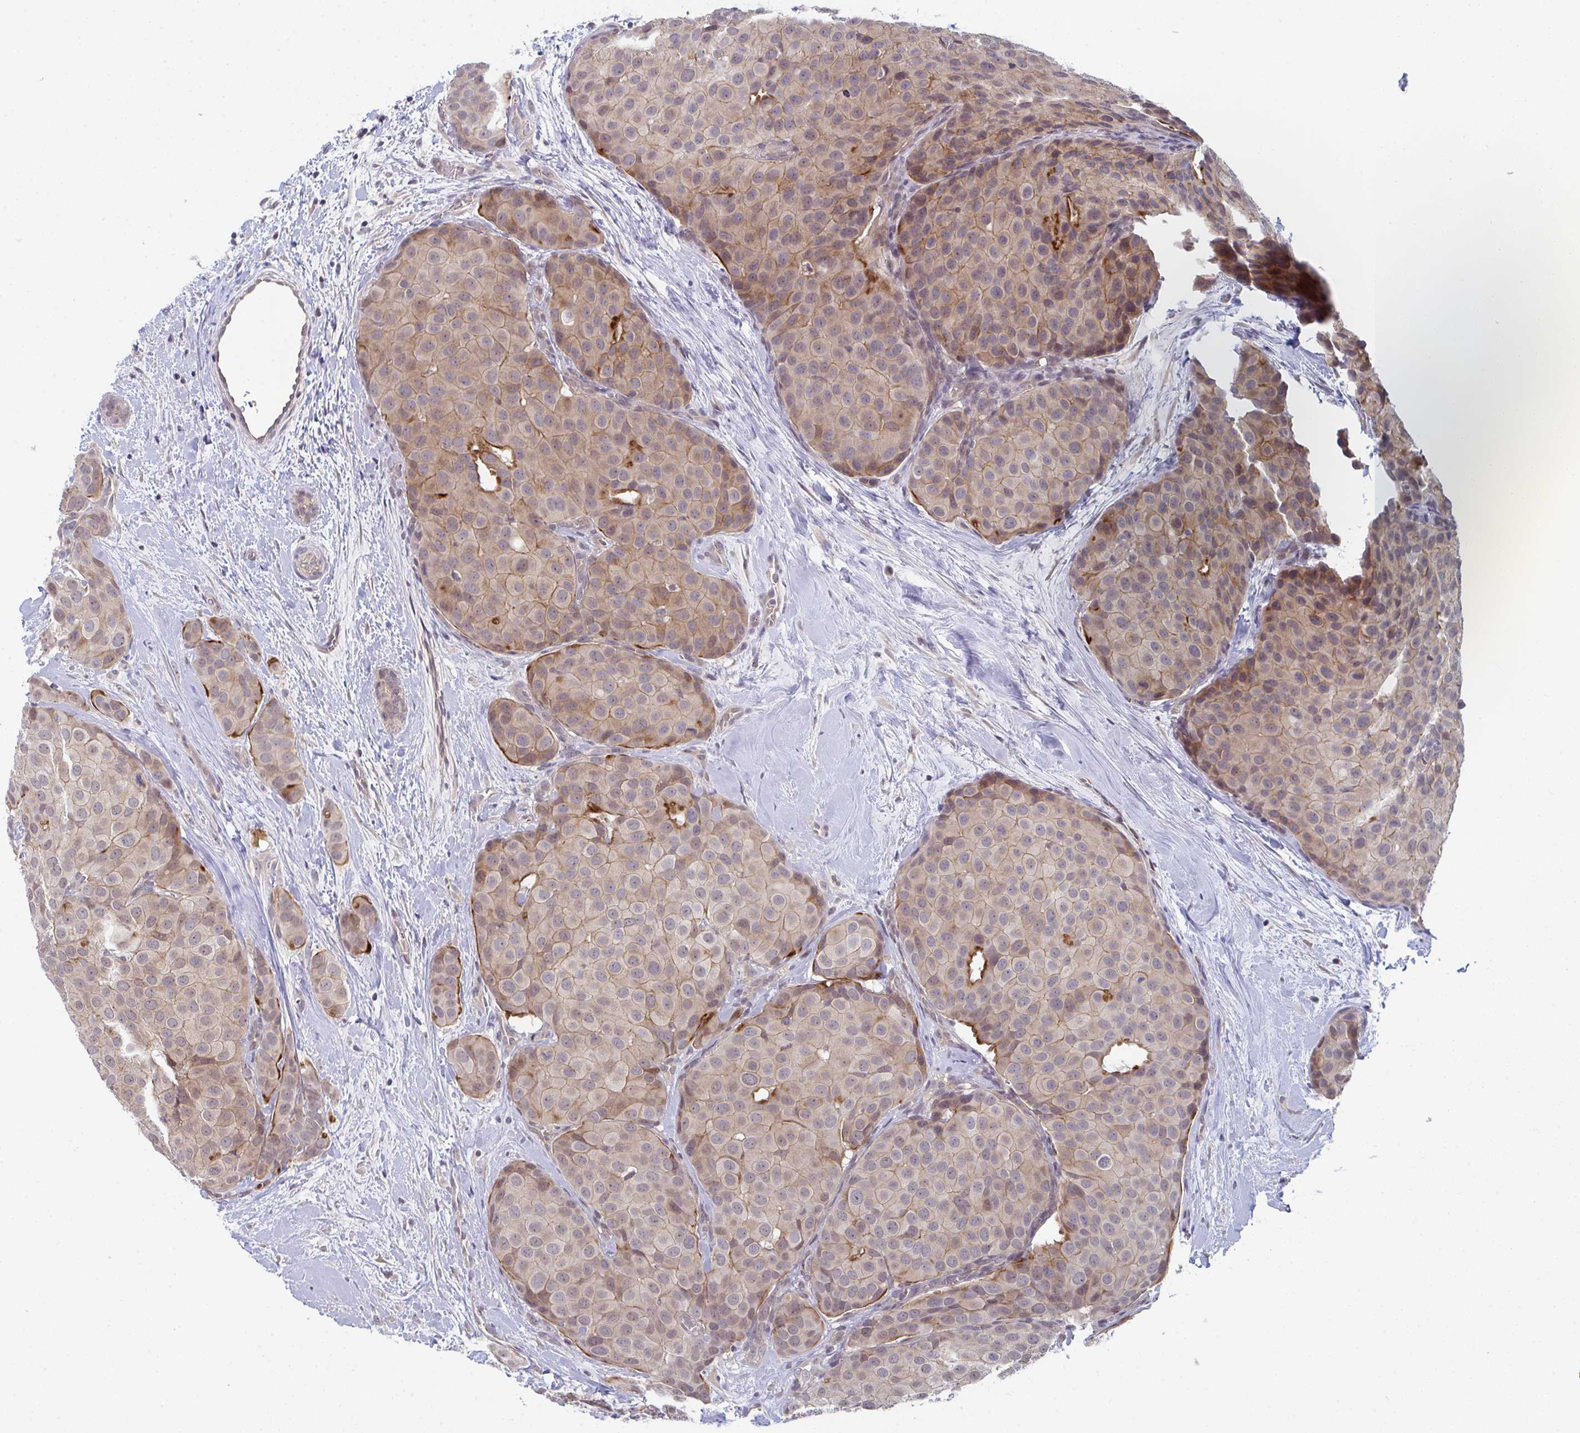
{"staining": {"intensity": "weak", "quantity": "25%-75%", "location": "cytoplasmic/membranous"}, "tissue": "breast cancer", "cell_type": "Tumor cells", "image_type": "cancer", "snomed": [{"axis": "morphology", "description": "Duct carcinoma"}, {"axis": "topography", "description": "Breast"}], "caption": "Breast cancer tissue displays weak cytoplasmic/membranous positivity in approximately 25%-75% of tumor cells, visualized by immunohistochemistry.", "gene": "ZNF214", "patient": {"sex": "female", "age": 70}}